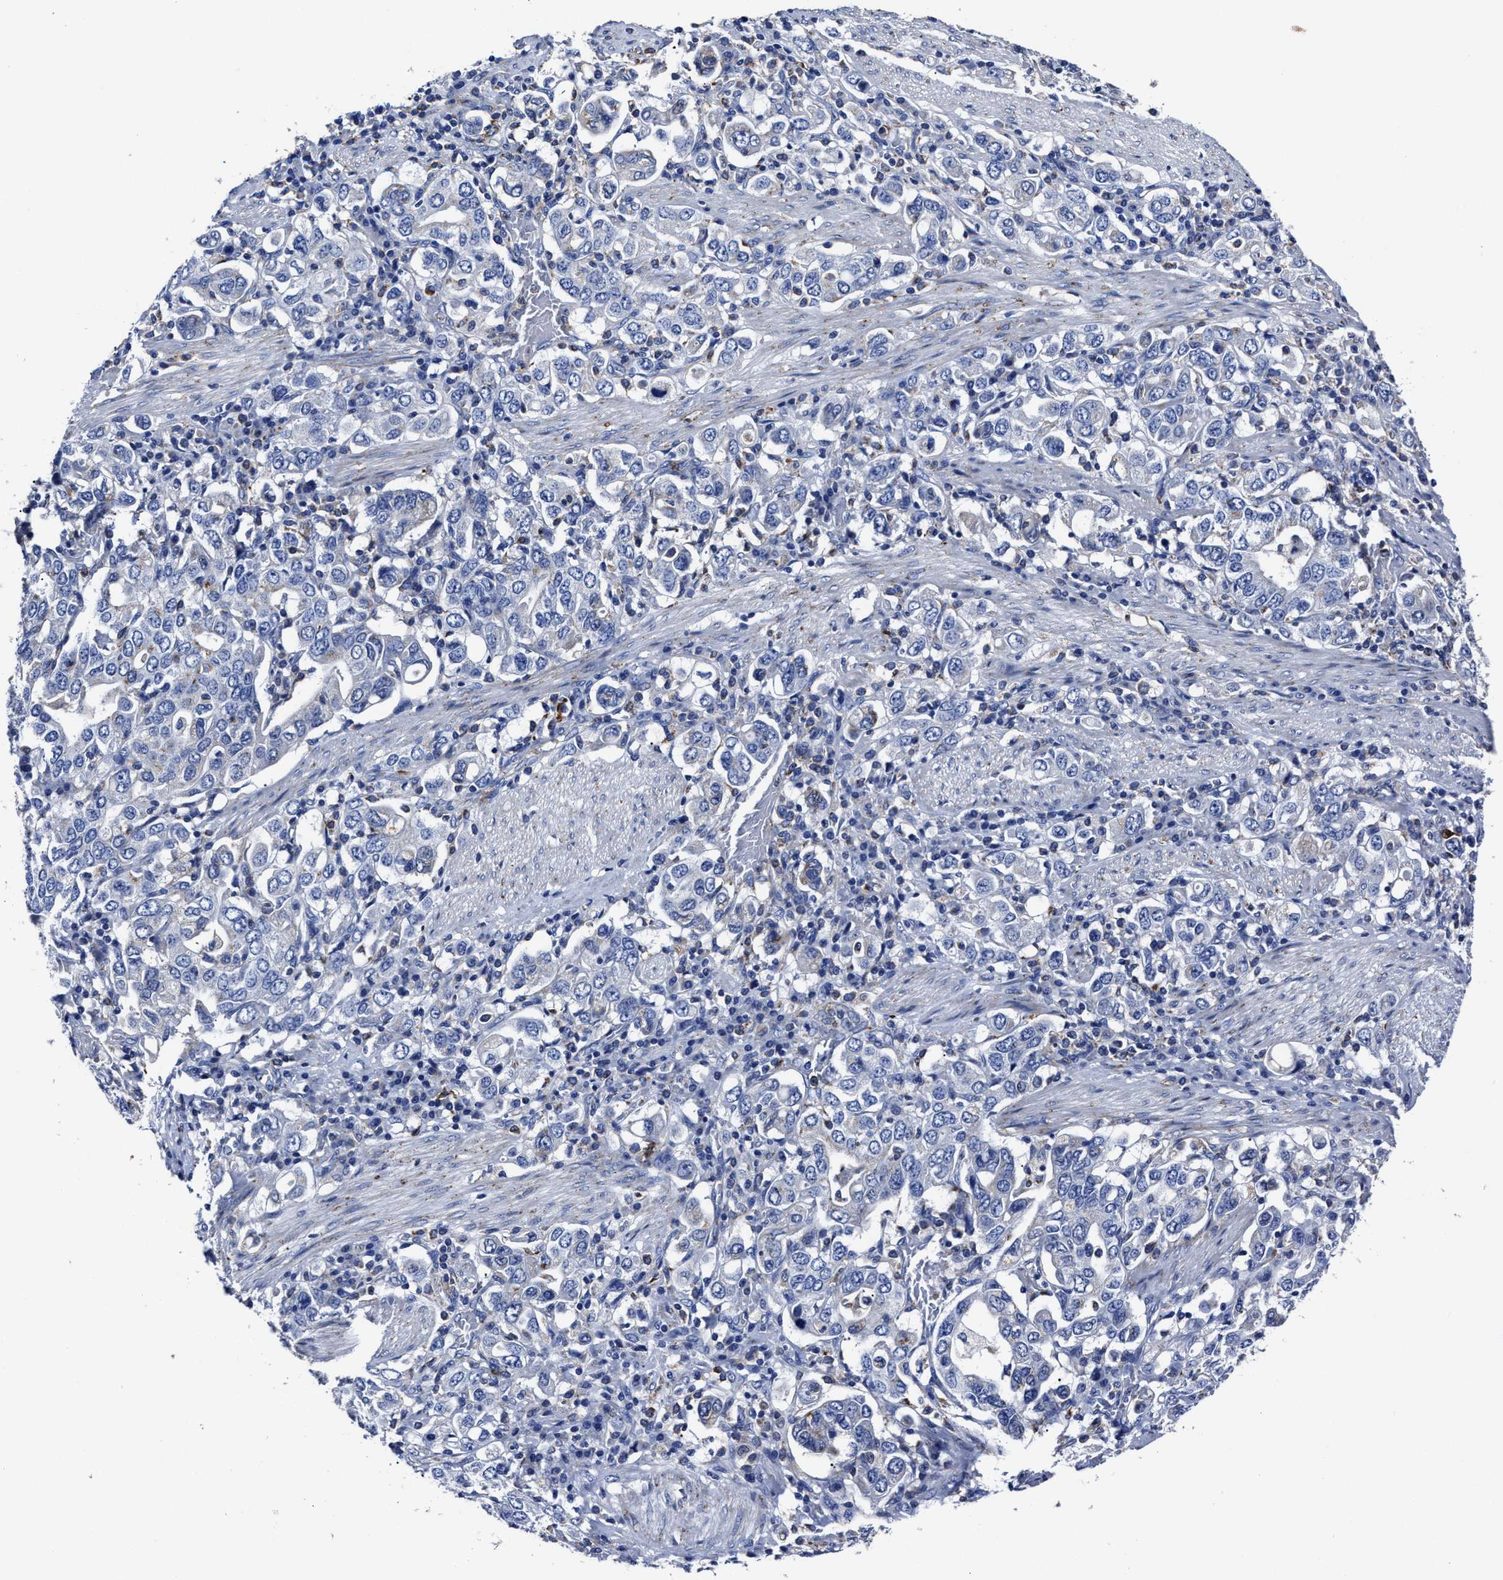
{"staining": {"intensity": "negative", "quantity": "none", "location": "none"}, "tissue": "stomach cancer", "cell_type": "Tumor cells", "image_type": "cancer", "snomed": [{"axis": "morphology", "description": "Adenocarcinoma, NOS"}, {"axis": "topography", "description": "Stomach, upper"}], "caption": "This is a image of immunohistochemistry staining of stomach adenocarcinoma, which shows no staining in tumor cells. (Stains: DAB (3,3'-diaminobenzidine) IHC with hematoxylin counter stain, Microscopy: brightfield microscopy at high magnification).", "gene": "LAMTOR4", "patient": {"sex": "male", "age": 62}}